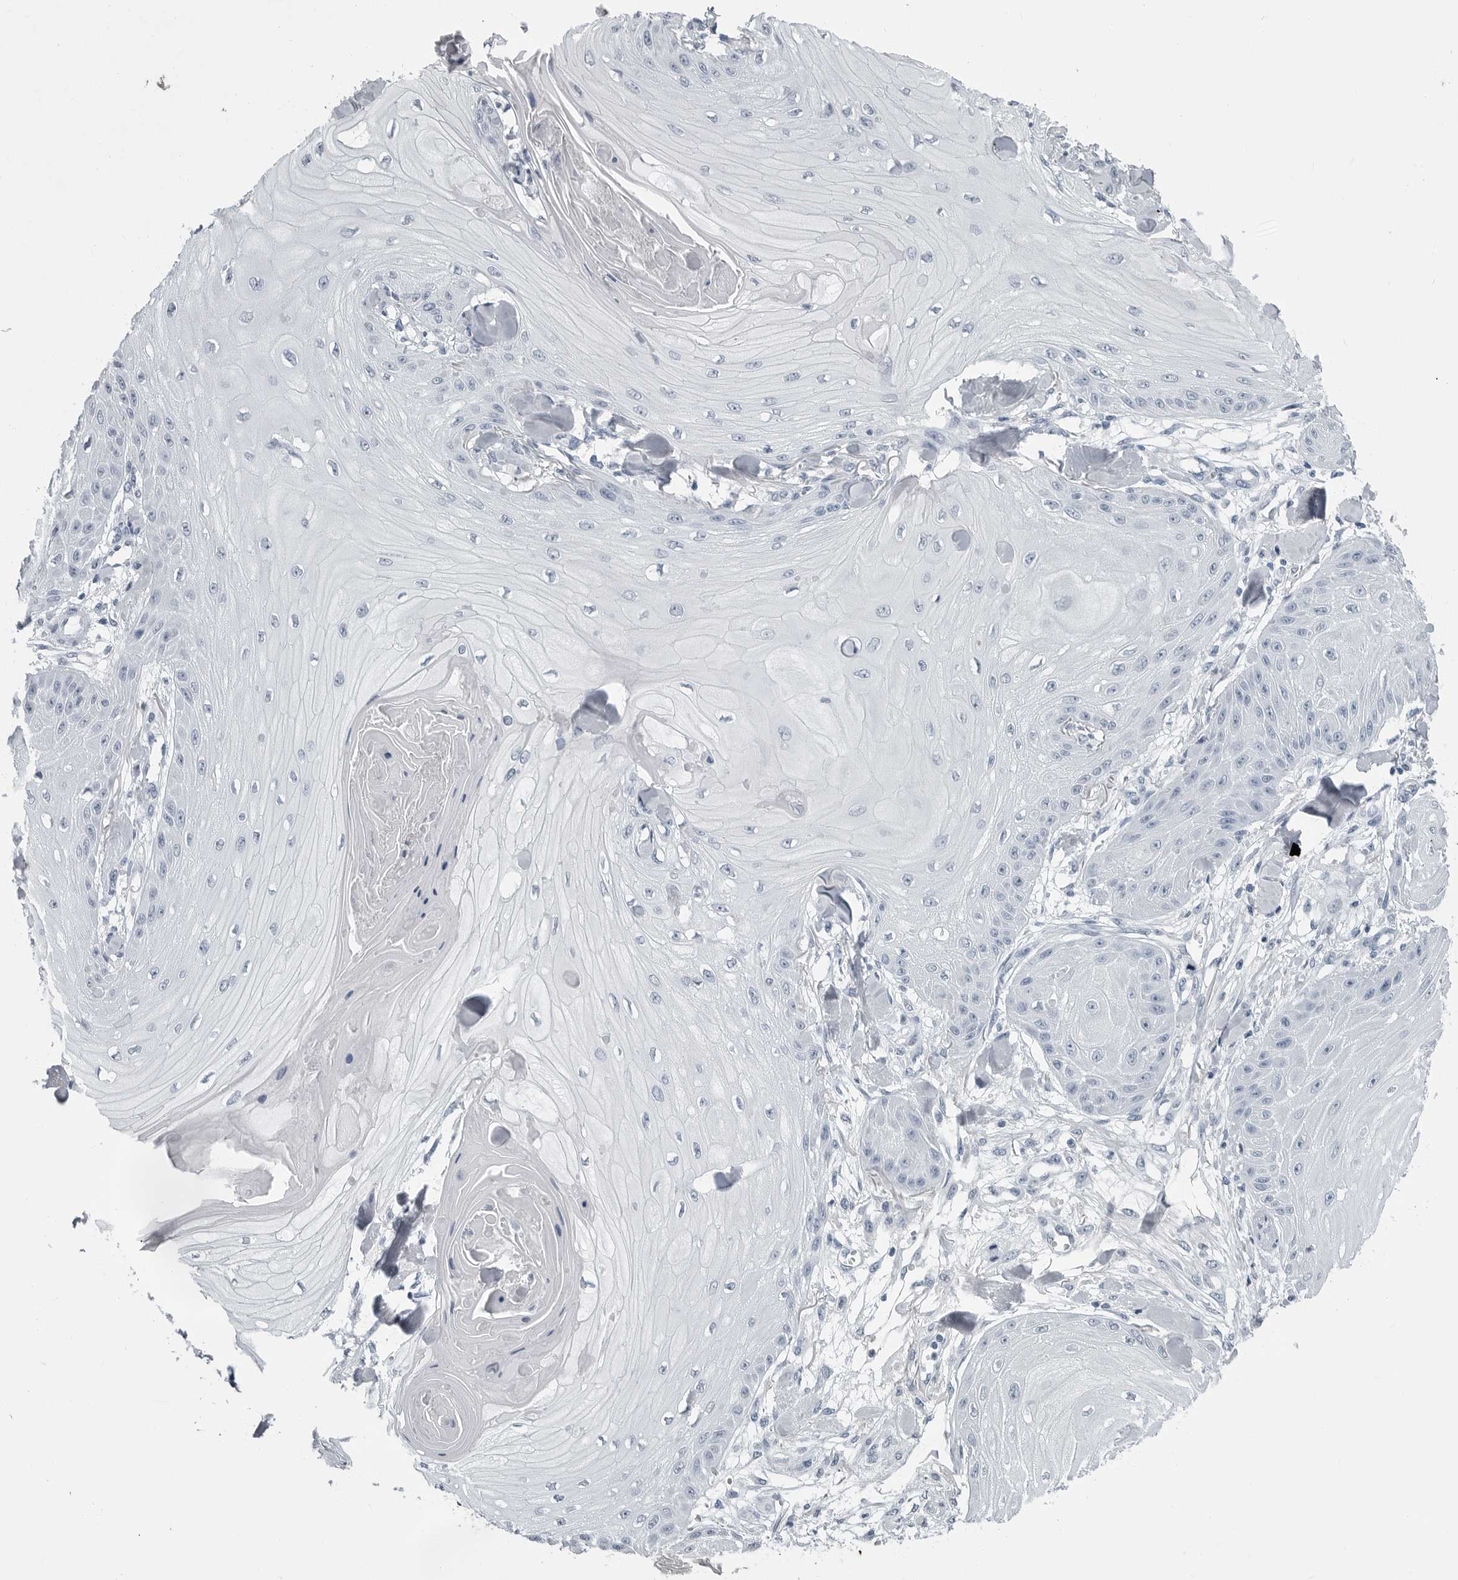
{"staining": {"intensity": "negative", "quantity": "none", "location": "none"}, "tissue": "skin cancer", "cell_type": "Tumor cells", "image_type": "cancer", "snomed": [{"axis": "morphology", "description": "Squamous cell carcinoma, NOS"}, {"axis": "topography", "description": "Skin"}], "caption": "This is an IHC image of skin cancer (squamous cell carcinoma). There is no positivity in tumor cells.", "gene": "AMPD1", "patient": {"sex": "male", "age": 74}}